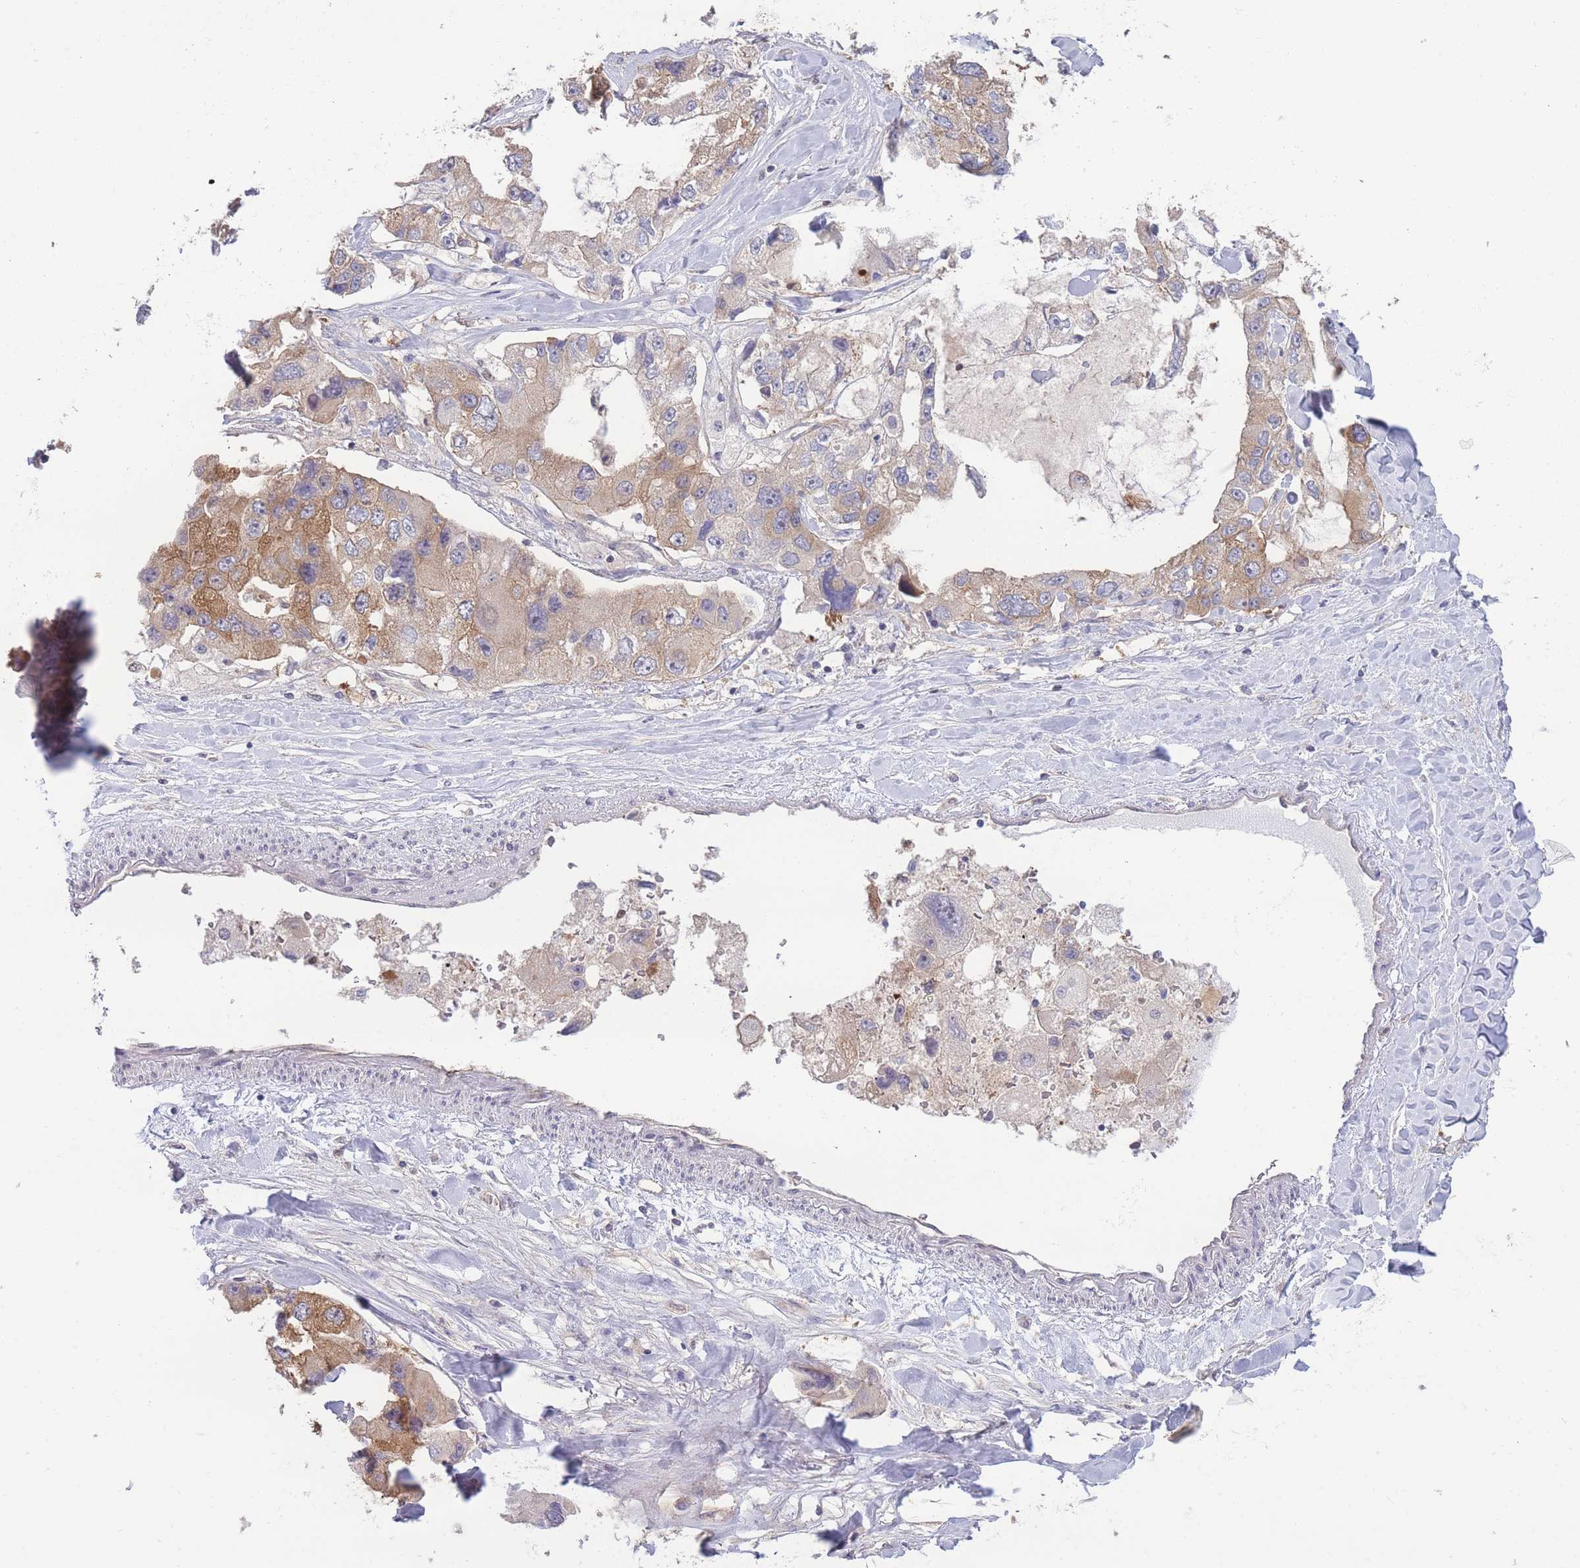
{"staining": {"intensity": "moderate", "quantity": "<25%", "location": "cytoplasmic/membranous"}, "tissue": "lung cancer", "cell_type": "Tumor cells", "image_type": "cancer", "snomed": [{"axis": "morphology", "description": "Adenocarcinoma, NOS"}, {"axis": "topography", "description": "Lung"}], "caption": "This photomicrograph exhibits IHC staining of human lung cancer, with low moderate cytoplasmic/membranous expression in about <25% of tumor cells.", "gene": "STEAP3", "patient": {"sex": "female", "age": 54}}